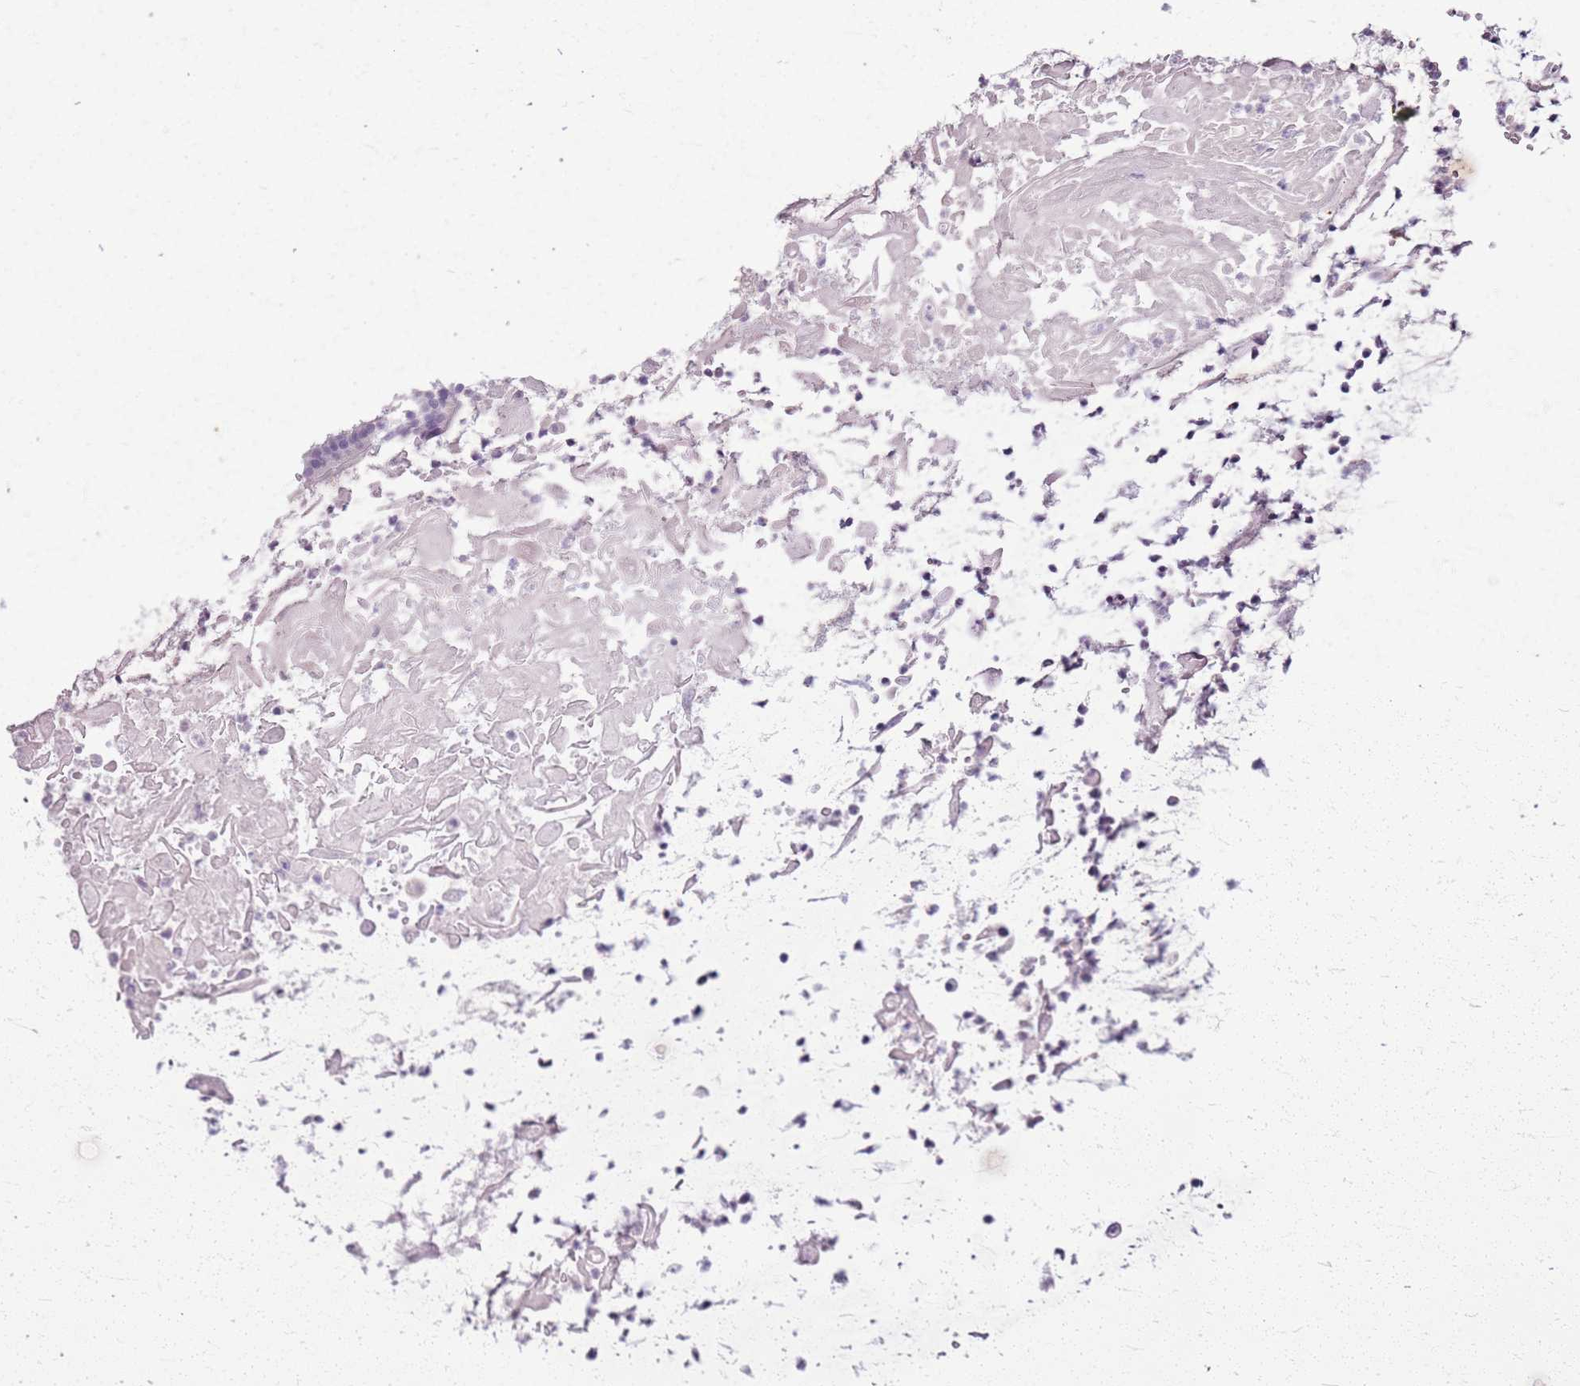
{"staining": {"intensity": "negative", "quantity": "none", "location": "none"}, "tissue": "adipose tissue", "cell_type": "Adipocytes", "image_type": "normal", "snomed": [{"axis": "morphology", "description": "Normal tissue, NOS"}, {"axis": "topography", "description": "Lymph node"}, {"axis": "topography", "description": "Cartilage tissue"}, {"axis": "topography", "description": "Bronchus"}], "caption": "Adipocytes are negative for protein expression in normal human adipose tissue. Brightfield microscopy of IHC stained with DAB (3,3'-diaminobenzidine) (brown) and hematoxylin (blue), captured at high magnification.", "gene": "CSRP3", "patient": {"sex": "male", "age": 63}}